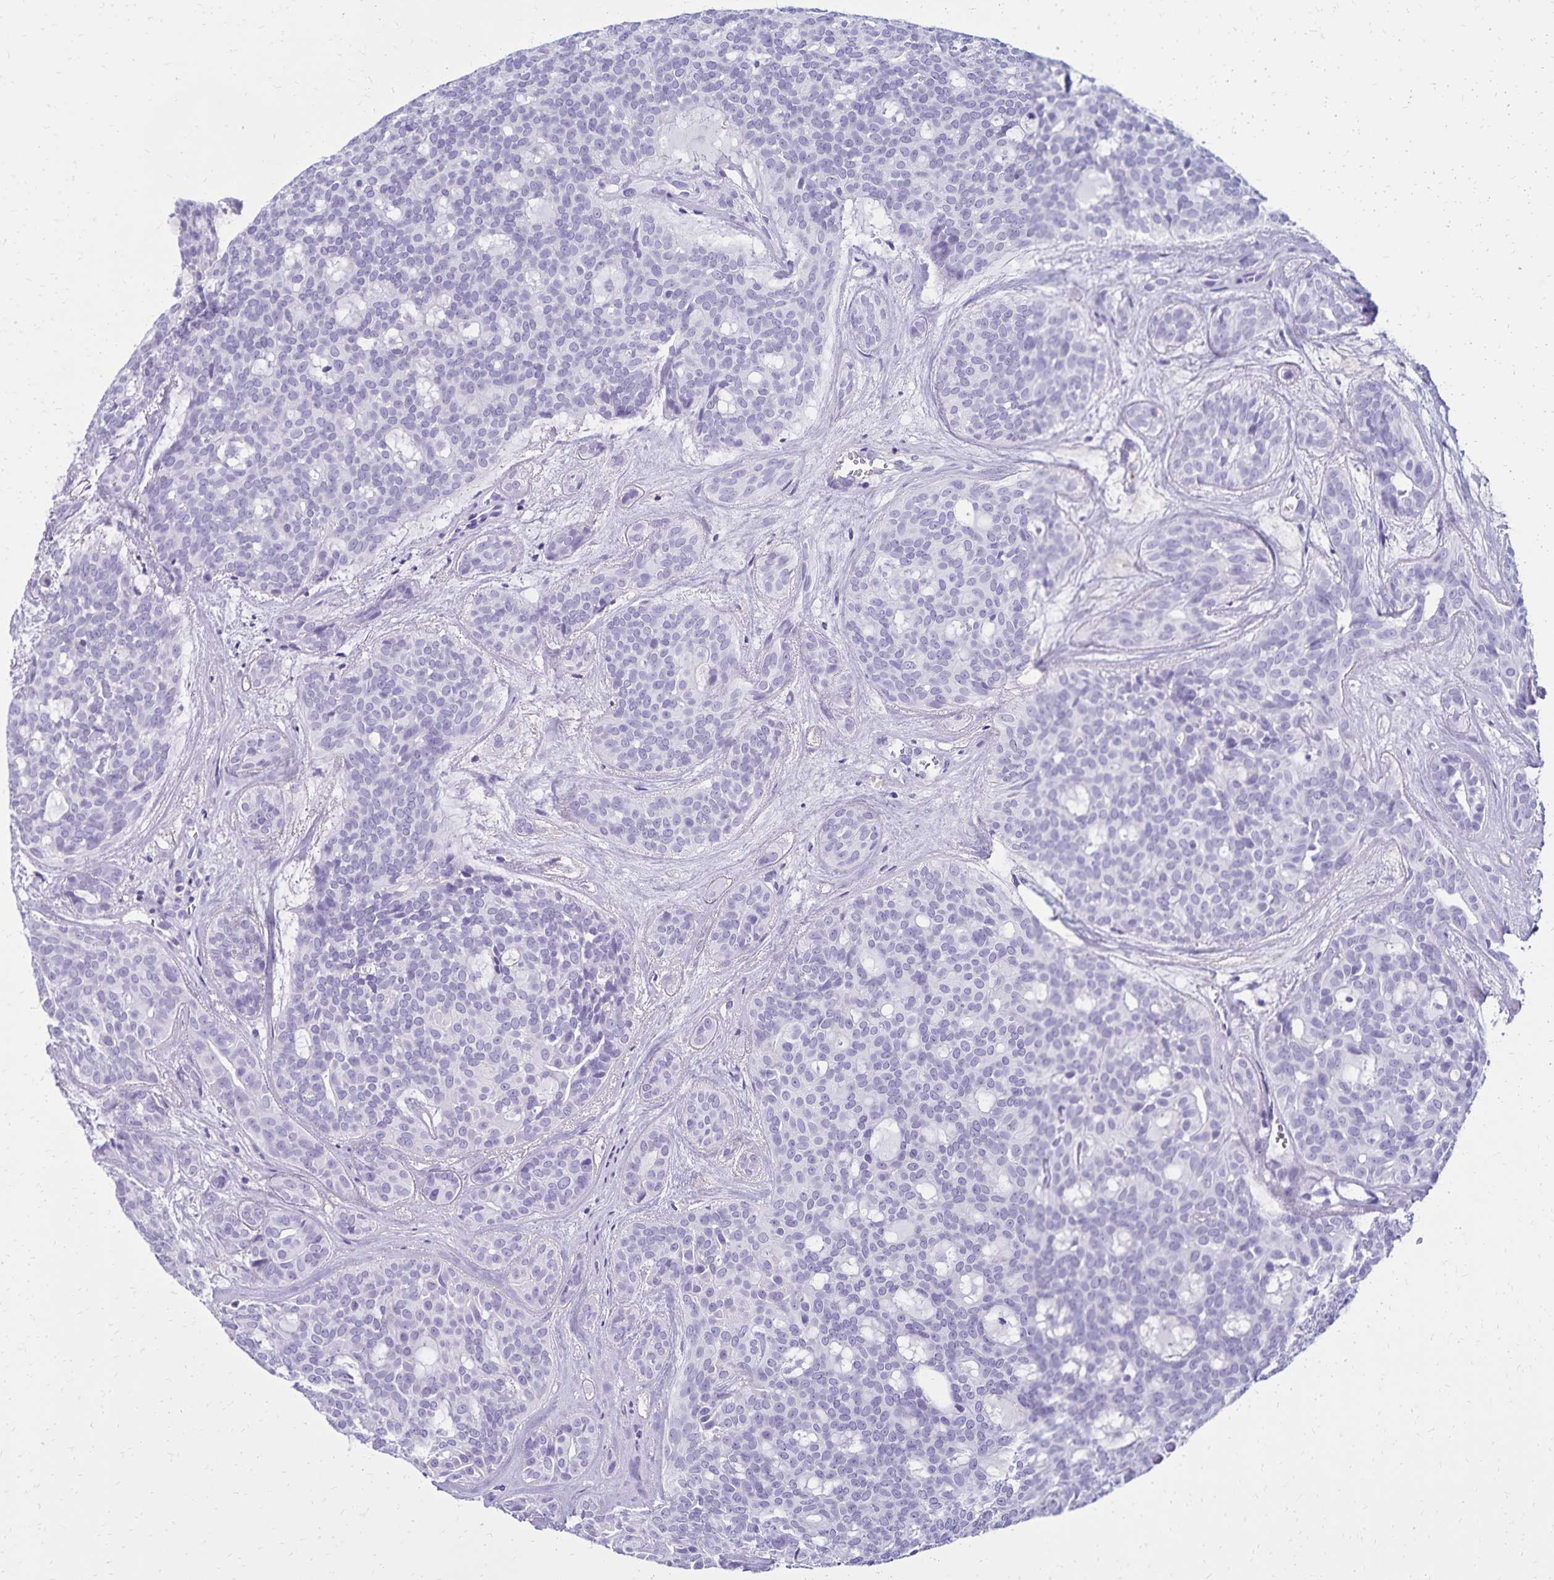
{"staining": {"intensity": "negative", "quantity": "none", "location": "none"}, "tissue": "head and neck cancer", "cell_type": "Tumor cells", "image_type": "cancer", "snomed": [{"axis": "morphology", "description": "Adenocarcinoma, NOS"}, {"axis": "topography", "description": "Head-Neck"}], "caption": "Immunohistochemical staining of head and neck cancer shows no significant staining in tumor cells.", "gene": "CD27", "patient": {"sex": "male", "age": 66}}